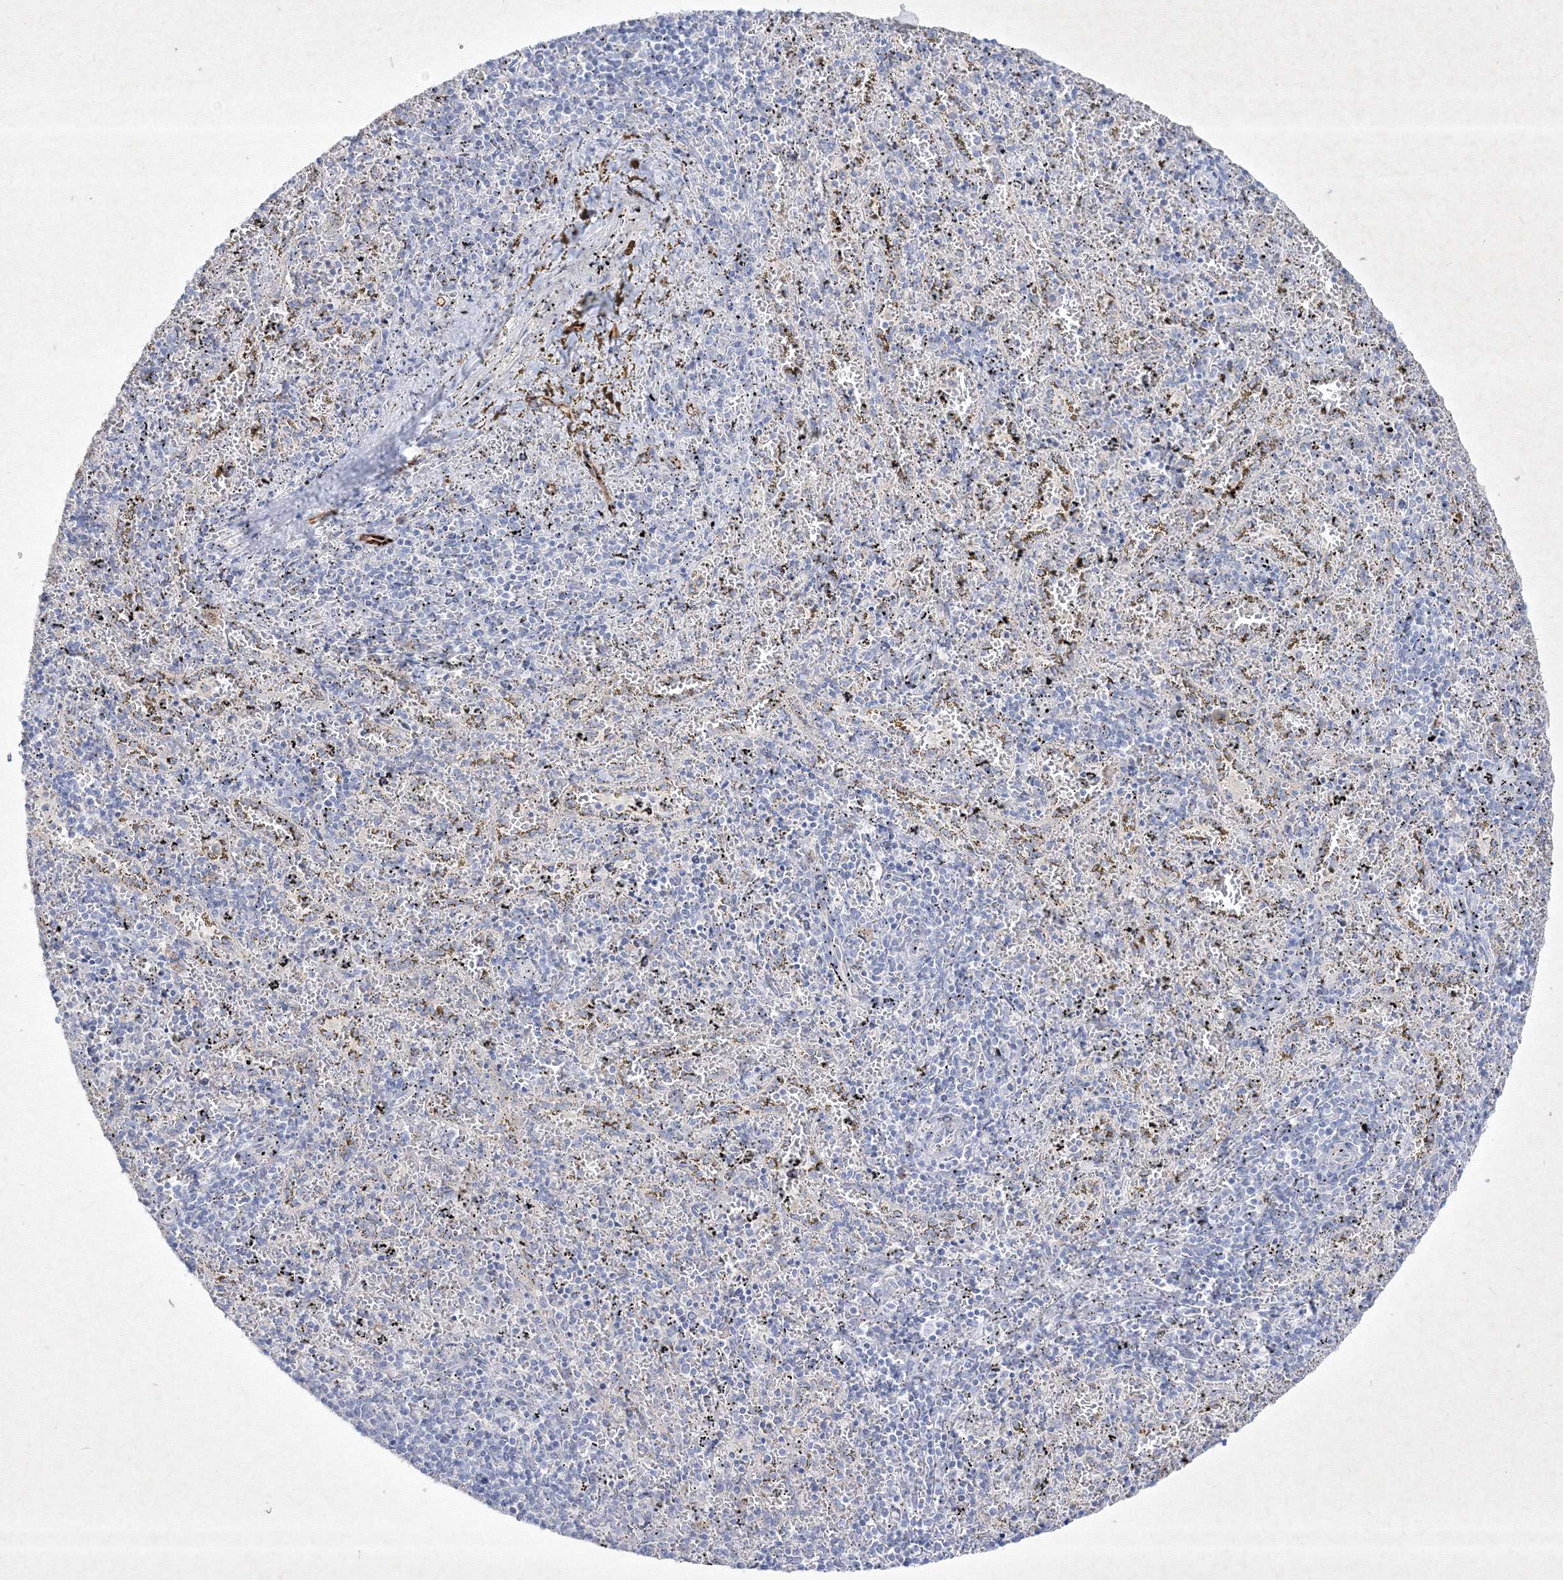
{"staining": {"intensity": "negative", "quantity": "none", "location": "none"}, "tissue": "spleen", "cell_type": "Cells in red pulp", "image_type": "normal", "snomed": [{"axis": "morphology", "description": "Normal tissue, NOS"}, {"axis": "topography", "description": "Spleen"}], "caption": "An immunohistochemistry (IHC) image of benign spleen is shown. There is no staining in cells in red pulp of spleen.", "gene": "TMEM139", "patient": {"sex": "male", "age": 11}}